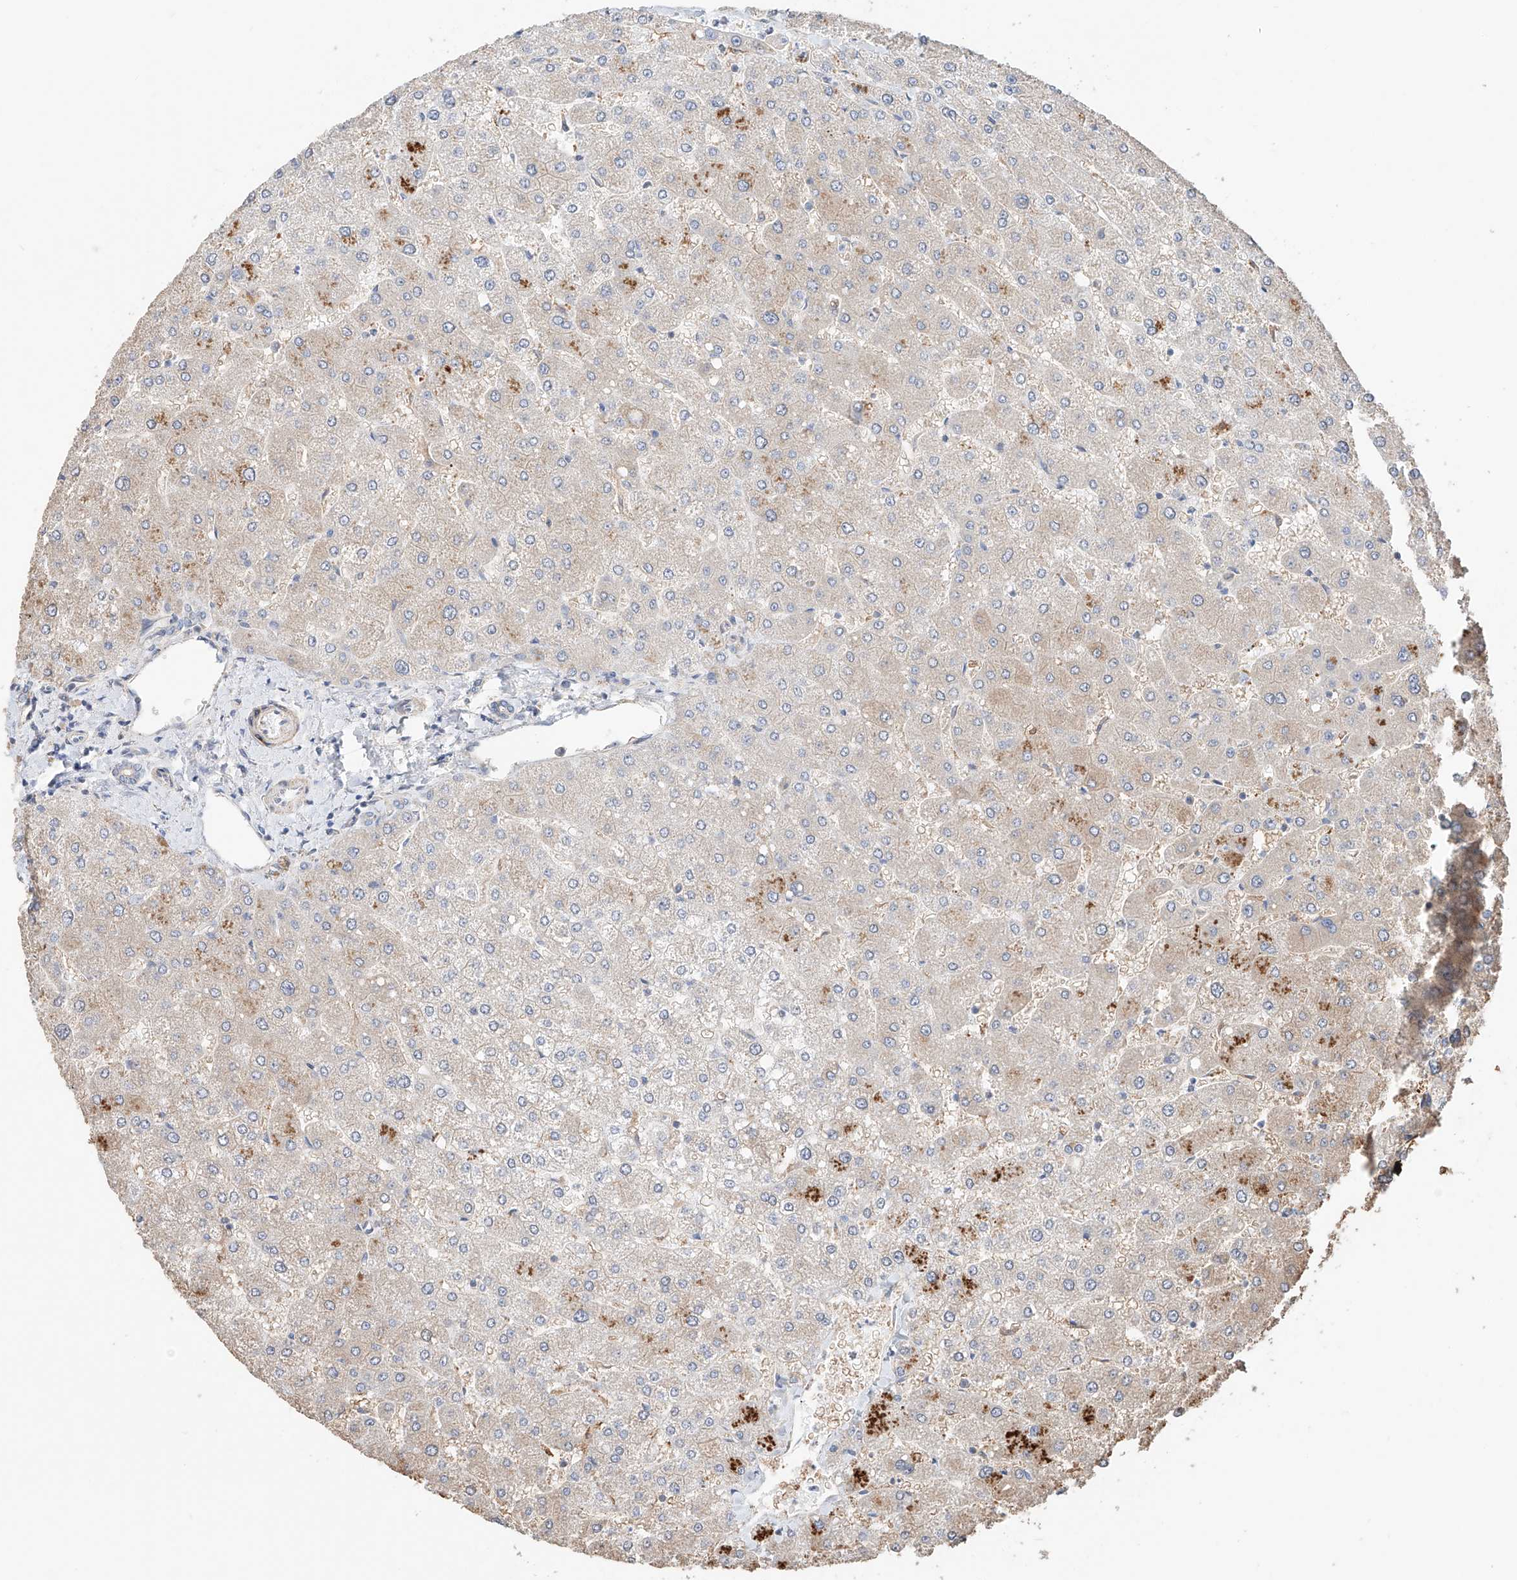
{"staining": {"intensity": "negative", "quantity": "none", "location": "none"}, "tissue": "liver", "cell_type": "Cholangiocytes", "image_type": "normal", "snomed": [{"axis": "morphology", "description": "Normal tissue, NOS"}, {"axis": "topography", "description": "Liver"}], "caption": "Micrograph shows no significant protein expression in cholangiocytes of normal liver. Nuclei are stained in blue.", "gene": "MOSPD1", "patient": {"sex": "male", "age": 55}}